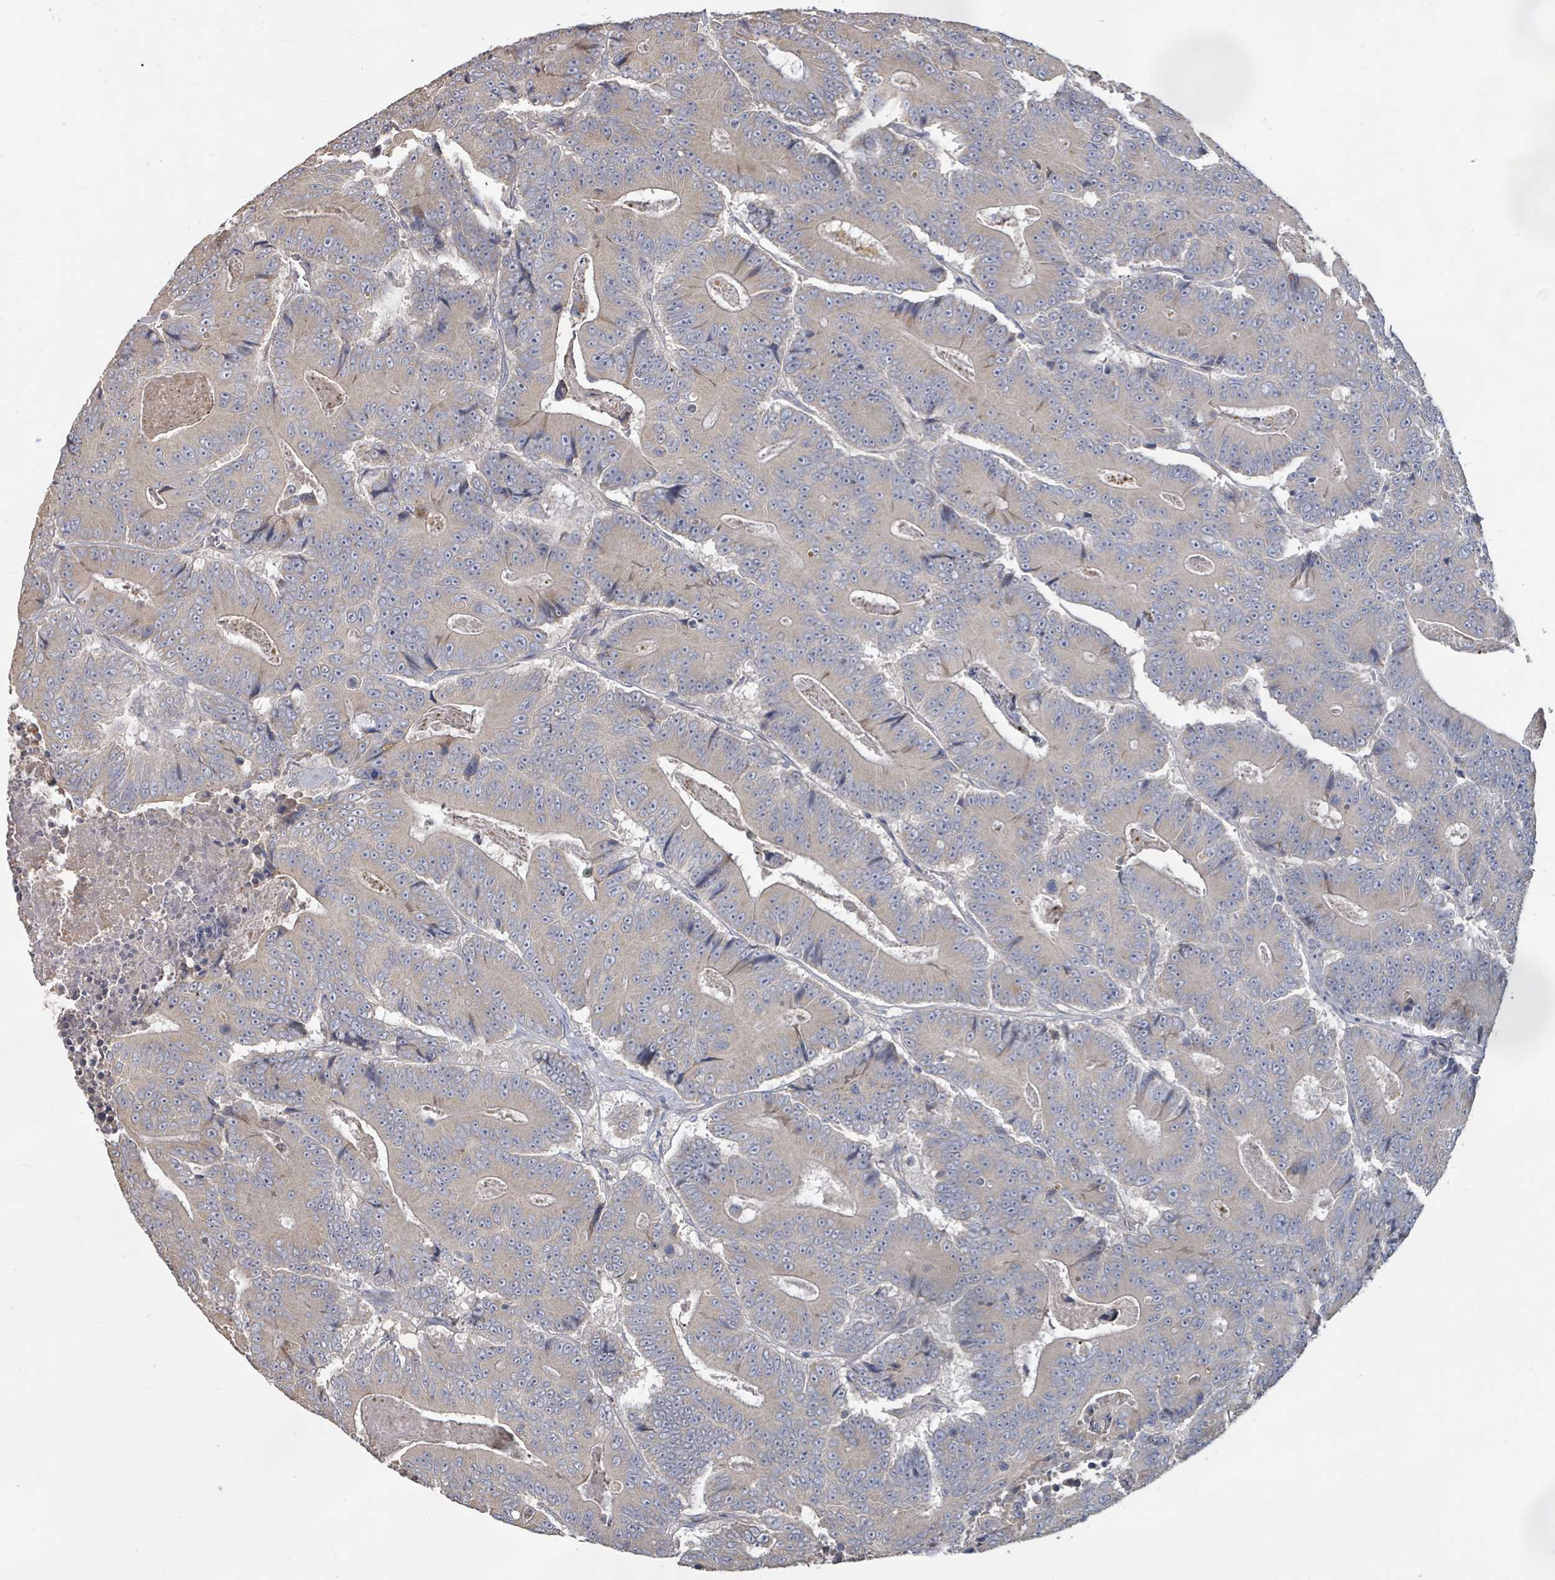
{"staining": {"intensity": "weak", "quantity": "<25%", "location": "cytoplasmic/membranous"}, "tissue": "colorectal cancer", "cell_type": "Tumor cells", "image_type": "cancer", "snomed": [{"axis": "morphology", "description": "Adenocarcinoma, NOS"}, {"axis": "topography", "description": "Colon"}], "caption": "DAB immunohistochemical staining of colorectal cancer shows no significant positivity in tumor cells.", "gene": "KCNS2", "patient": {"sex": "male", "age": 83}}